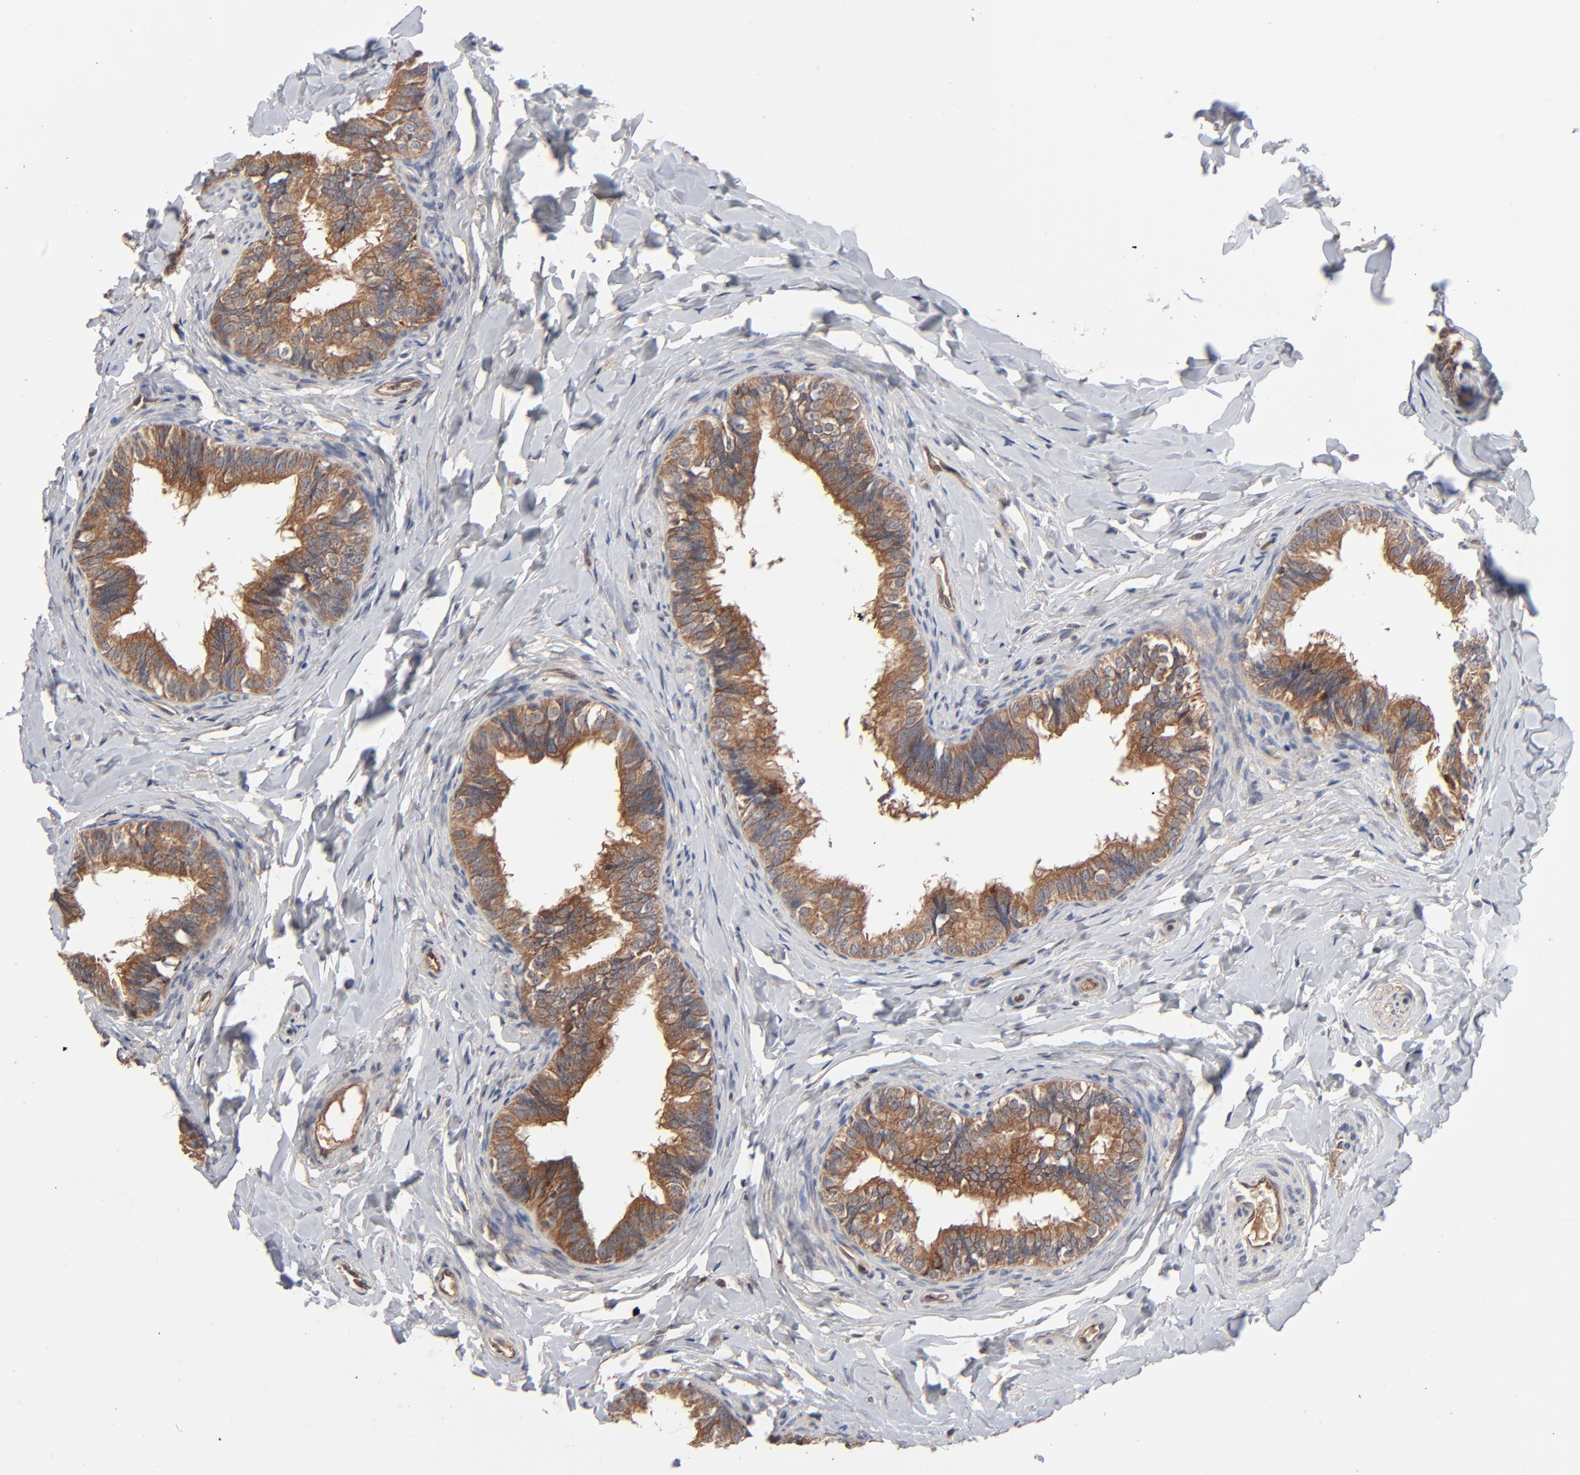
{"staining": {"intensity": "moderate", "quantity": ">75%", "location": "cytoplasmic/membranous"}, "tissue": "epididymis", "cell_type": "Glandular cells", "image_type": "normal", "snomed": [{"axis": "morphology", "description": "Normal tissue, NOS"}, {"axis": "topography", "description": "Epididymis"}], "caption": "DAB (3,3'-diaminobenzidine) immunohistochemical staining of benign human epididymis exhibits moderate cytoplasmic/membranous protein positivity in about >75% of glandular cells. Immunohistochemistry (ihc) stains the protein of interest in brown and the nuclei are stained blue.", "gene": "ABLIM3", "patient": {"sex": "male", "age": 26}}